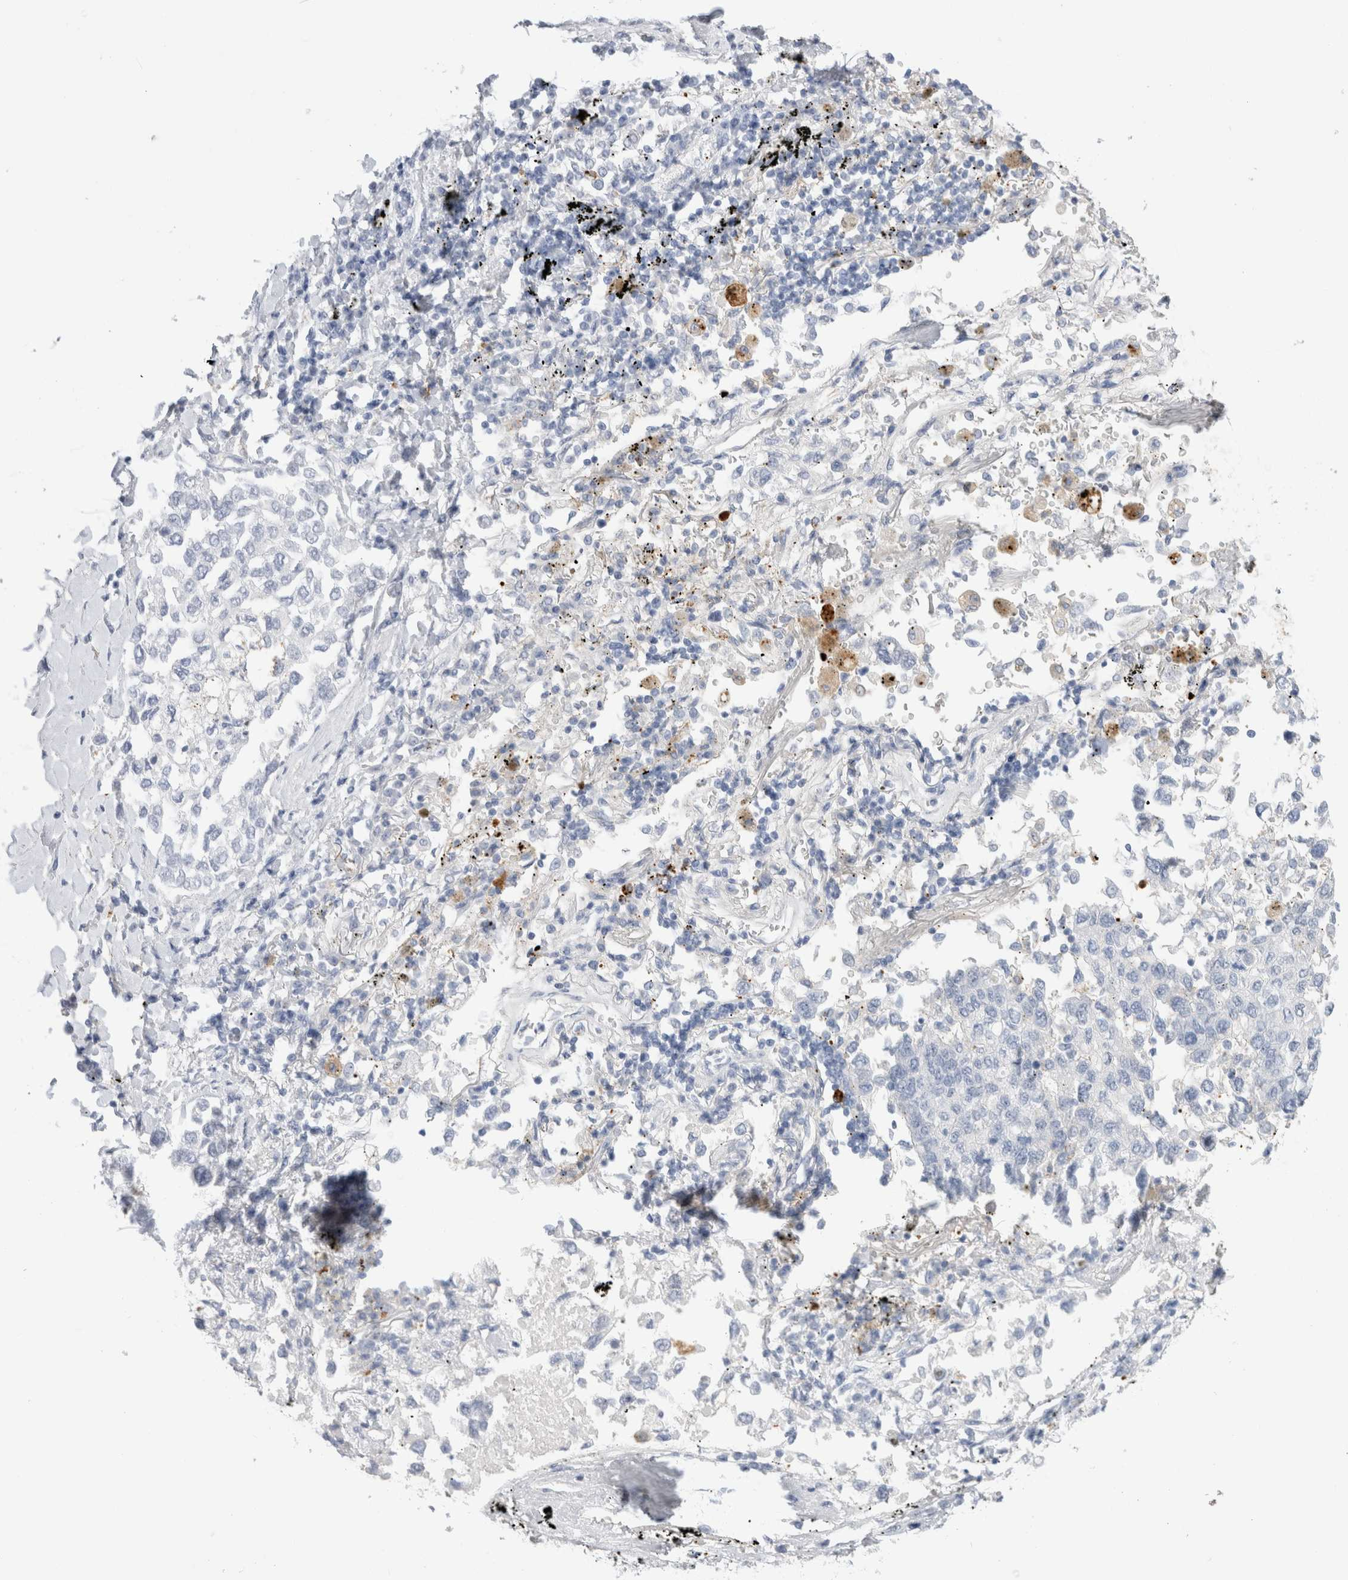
{"staining": {"intensity": "negative", "quantity": "none", "location": "none"}, "tissue": "lung cancer", "cell_type": "Tumor cells", "image_type": "cancer", "snomed": [{"axis": "morphology", "description": "Inflammation, NOS"}, {"axis": "morphology", "description": "Adenocarcinoma, NOS"}, {"axis": "topography", "description": "Lung"}], "caption": "Histopathology image shows no significant protein positivity in tumor cells of lung adenocarcinoma. The staining was performed using DAB to visualize the protein expression in brown, while the nuclei were stained in blue with hematoxylin (Magnification: 20x).", "gene": "NAPEPLD", "patient": {"sex": "male", "age": 63}}